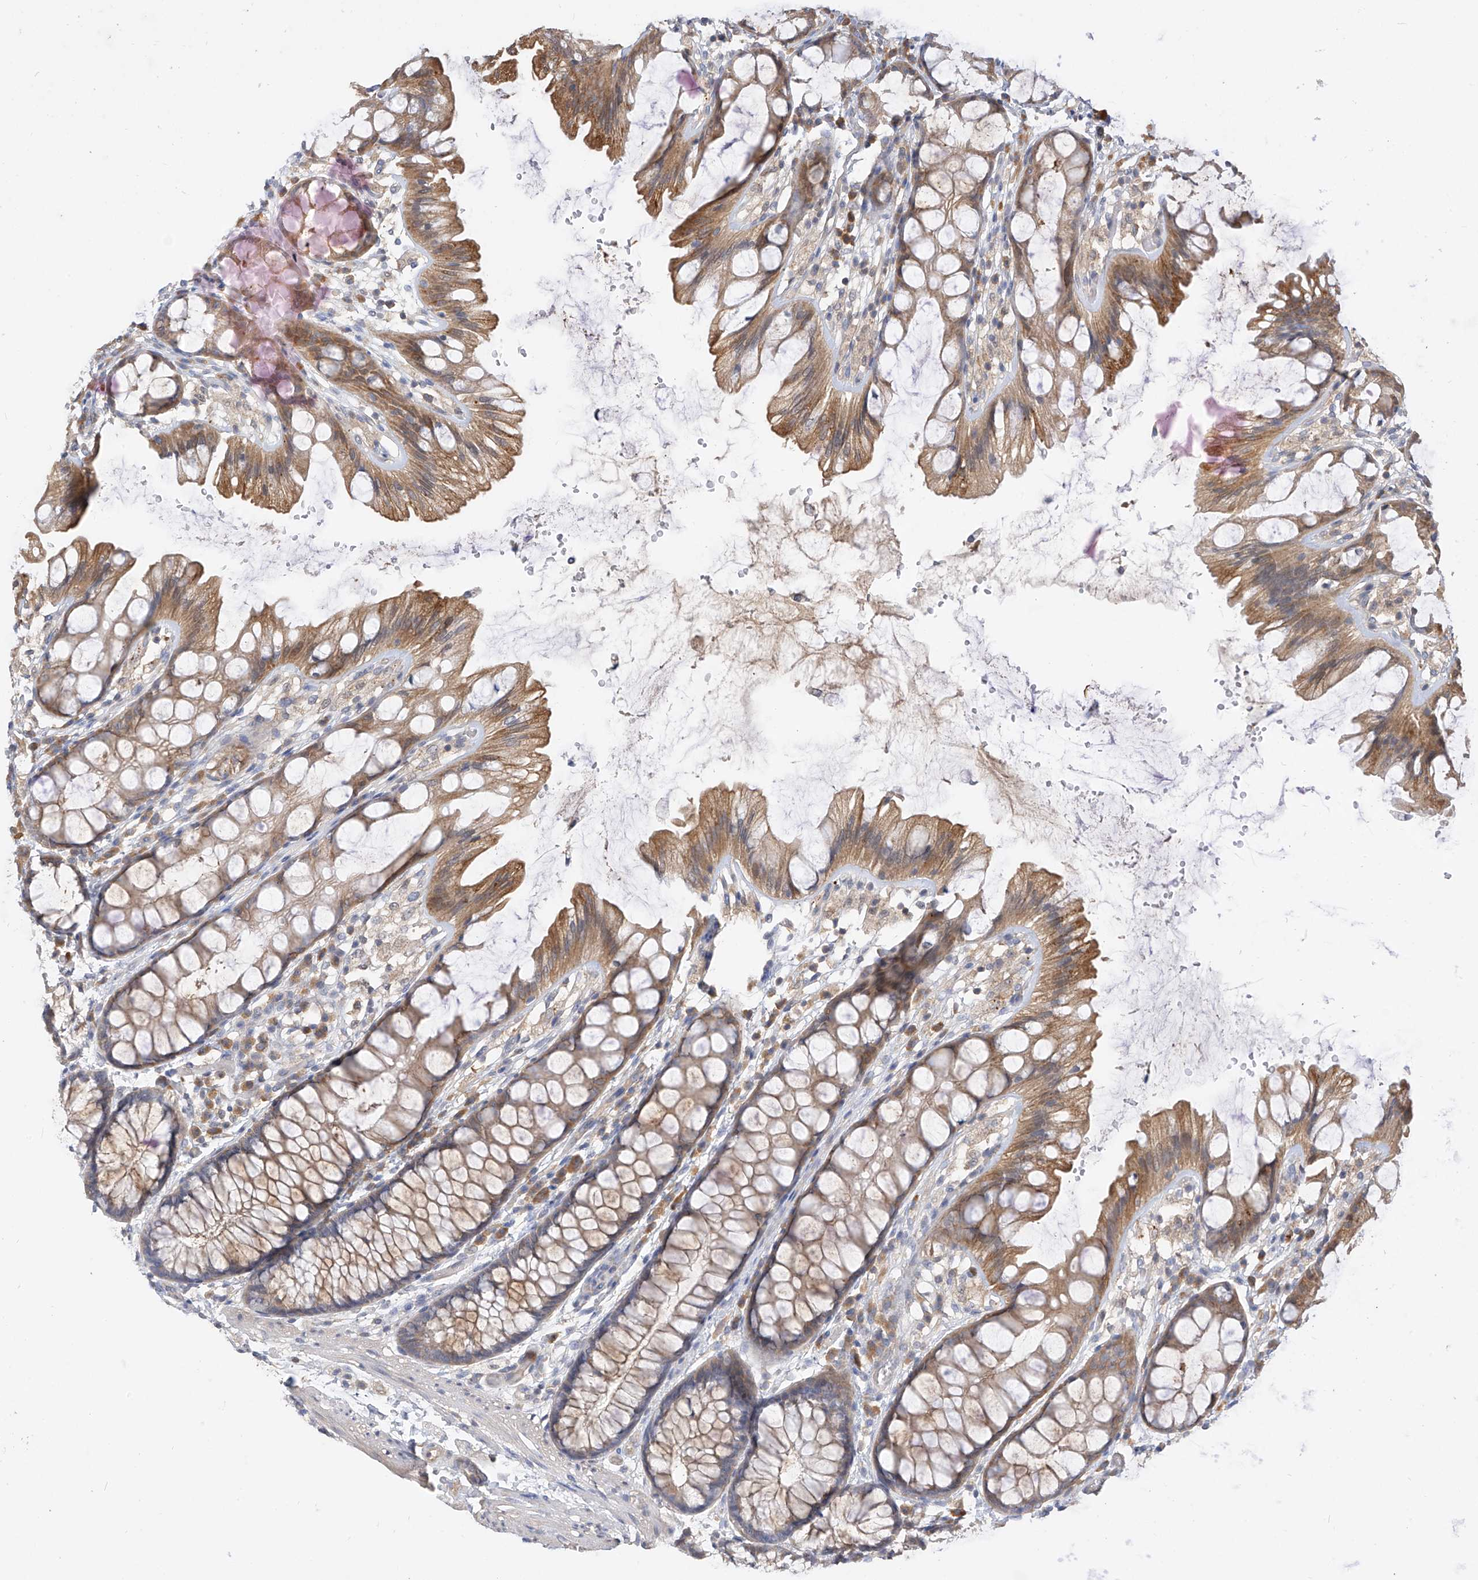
{"staining": {"intensity": "weak", "quantity": "25%-75%", "location": "cytoplasmic/membranous"}, "tissue": "colon", "cell_type": "Endothelial cells", "image_type": "normal", "snomed": [{"axis": "morphology", "description": "Normal tissue, NOS"}, {"axis": "topography", "description": "Colon"}], "caption": "A high-resolution micrograph shows immunohistochemistry staining of benign colon, which displays weak cytoplasmic/membranous staining in about 25%-75% of endothelial cells.", "gene": "OFD1", "patient": {"sex": "male", "age": 47}}